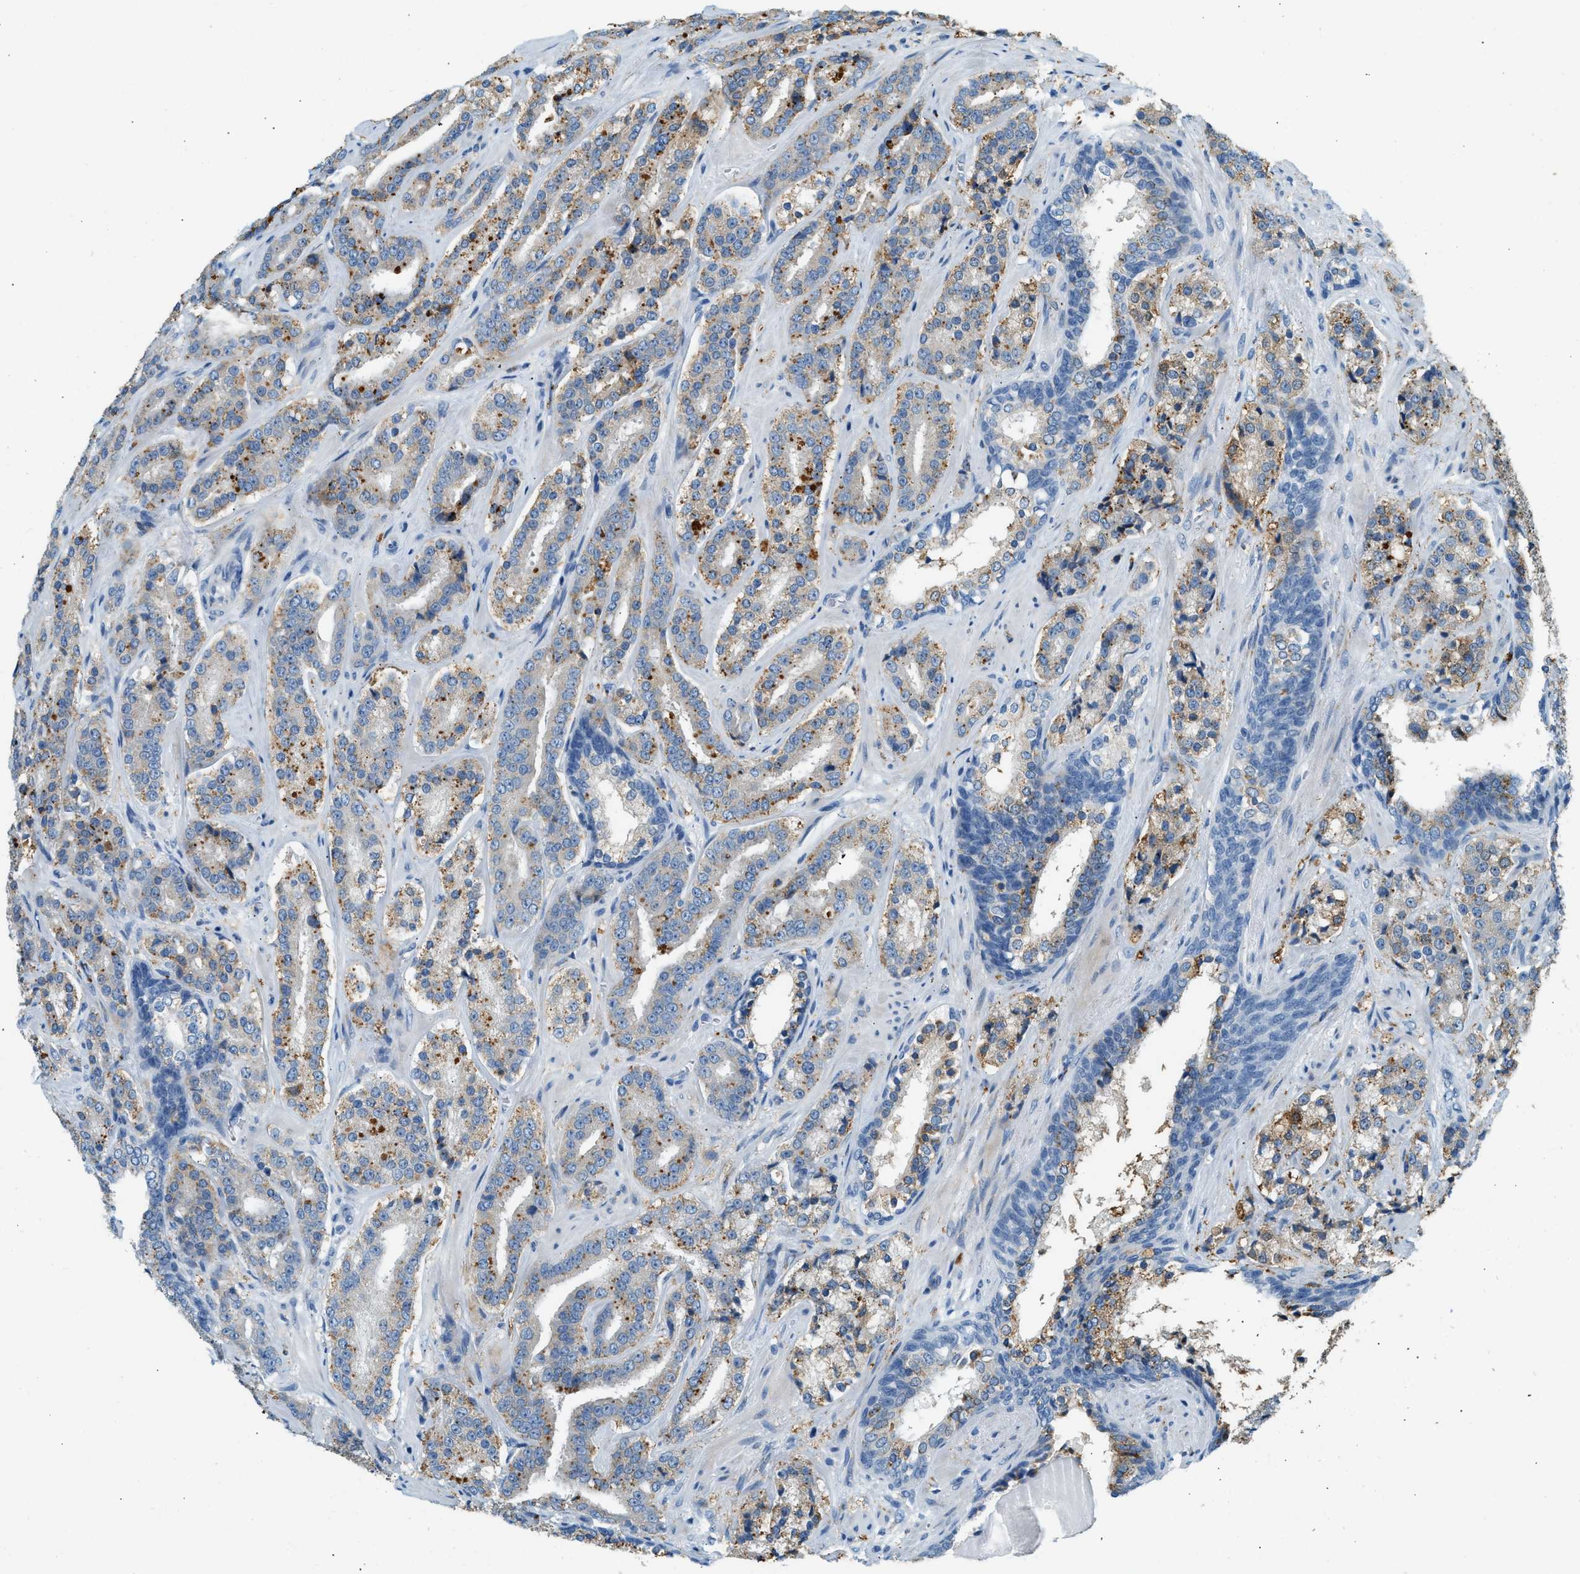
{"staining": {"intensity": "moderate", "quantity": ">75%", "location": "cytoplasmic/membranous"}, "tissue": "prostate cancer", "cell_type": "Tumor cells", "image_type": "cancer", "snomed": [{"axis": "morphology", "description": "Adenocarcinoma, High grade"}, {"axis": "topography", "description": "Prostate"}], "caption": "About >75% of tumor cells in human prostate cancer display moderate cytoplasmic/membranous protein positivity as visualized by brown immunohistochemical staining.", "gene": "CTSB", "patient": {"sex": "male", "age": 60}}